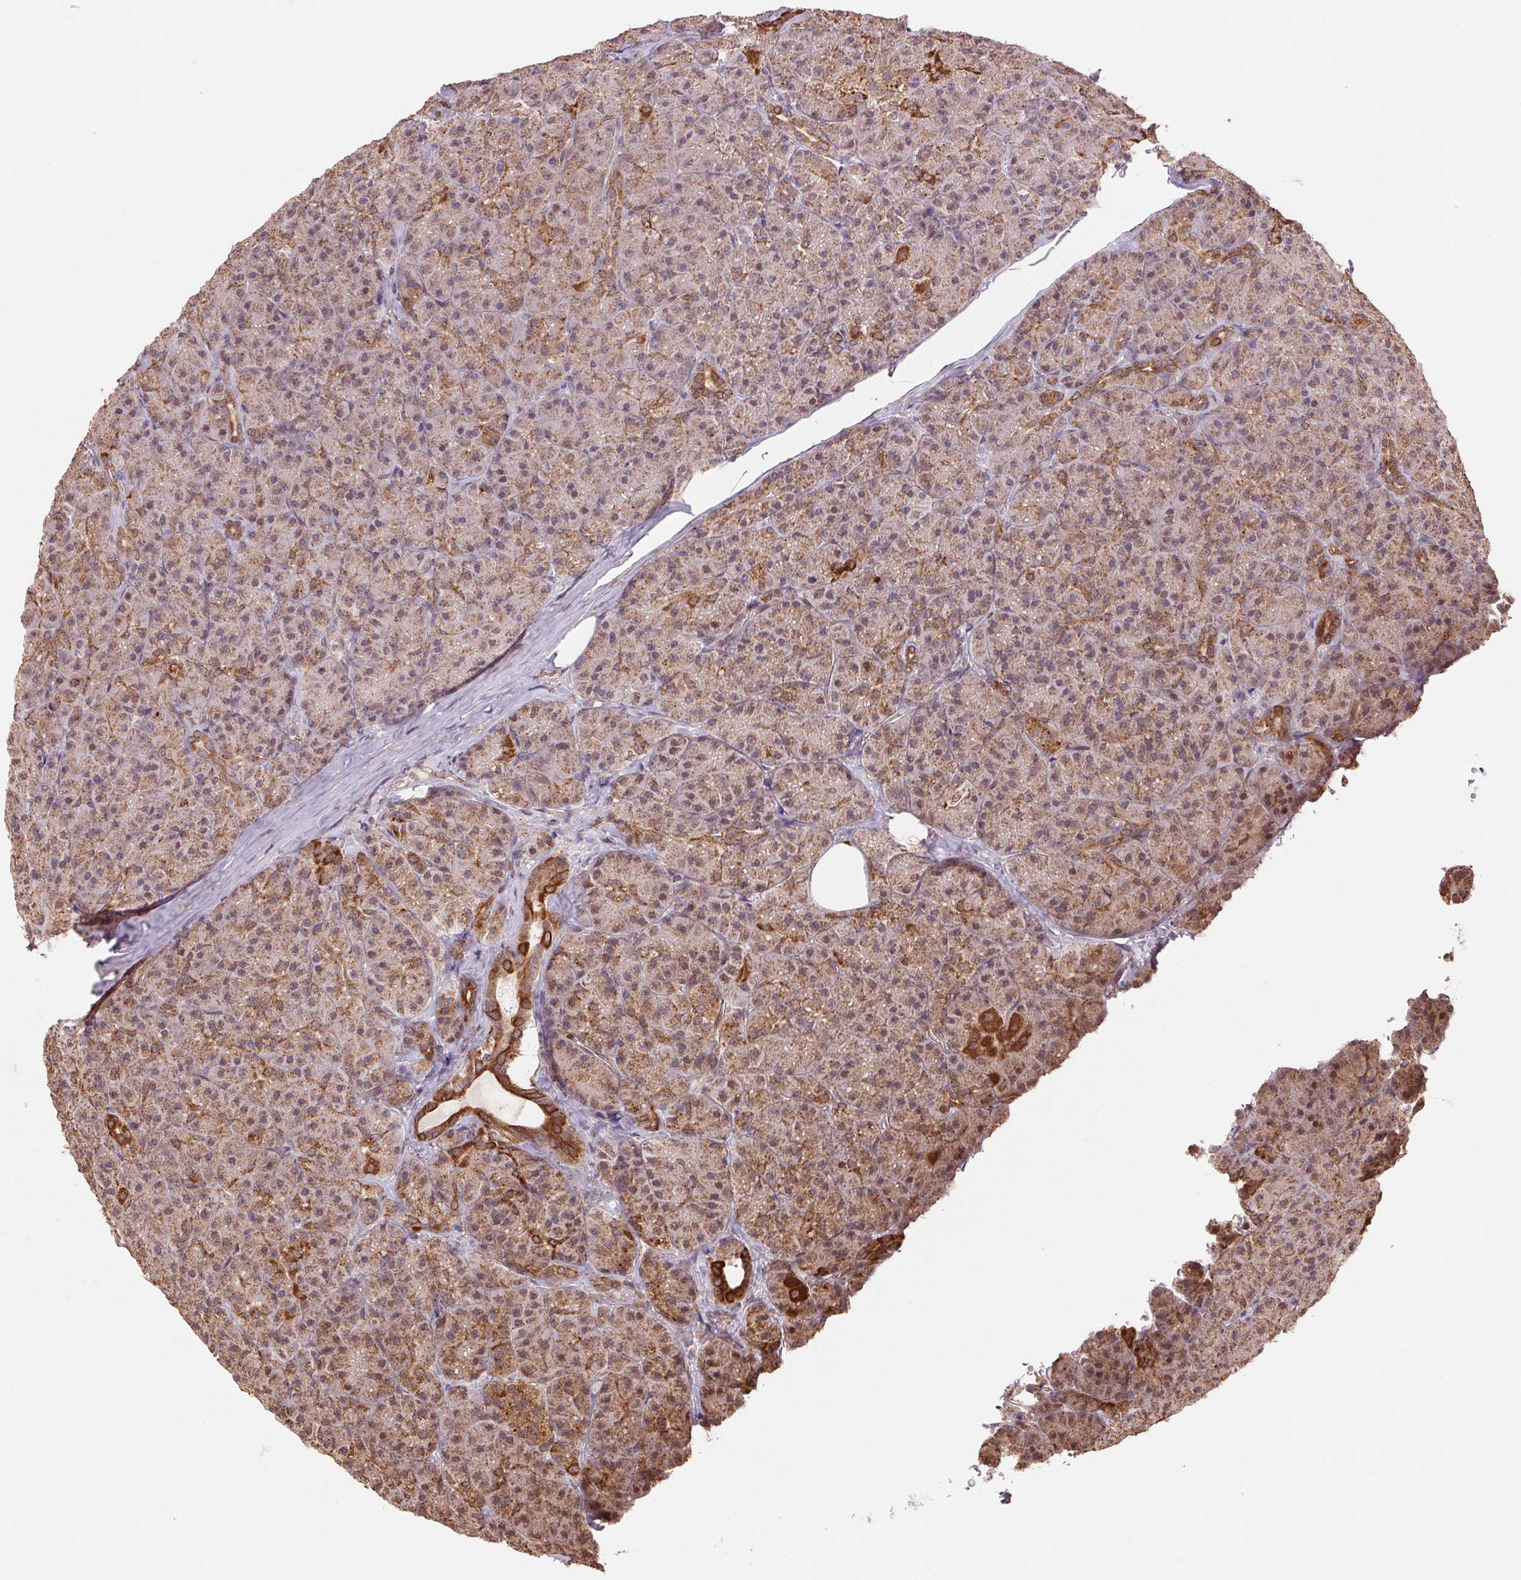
{"staining": {"intensity": "moderate", "quantity": ">75%", "location": "cytoplasmic/membranous"}, "tissue": "pancreas", "cell_type": "Exocrine glandular cells", "image_type": "normal", "snomed": [{"axis": "morphology", "description": "Normal tissue, NOS"}, {"axis": "topography", "description": "Pancreas"}], "caption": "High-power microscopy captured an IHC image of normal pancreas, revealing moderate cytoplasmic/membranous staining in approximately >75% of exocrine glandular cells. Immunohistochemistry (ihc) stains the protein in brown and the nuclei are stained blue.", "gene": "PDHA1", "patient": {"sex": "male", "age": 57}}